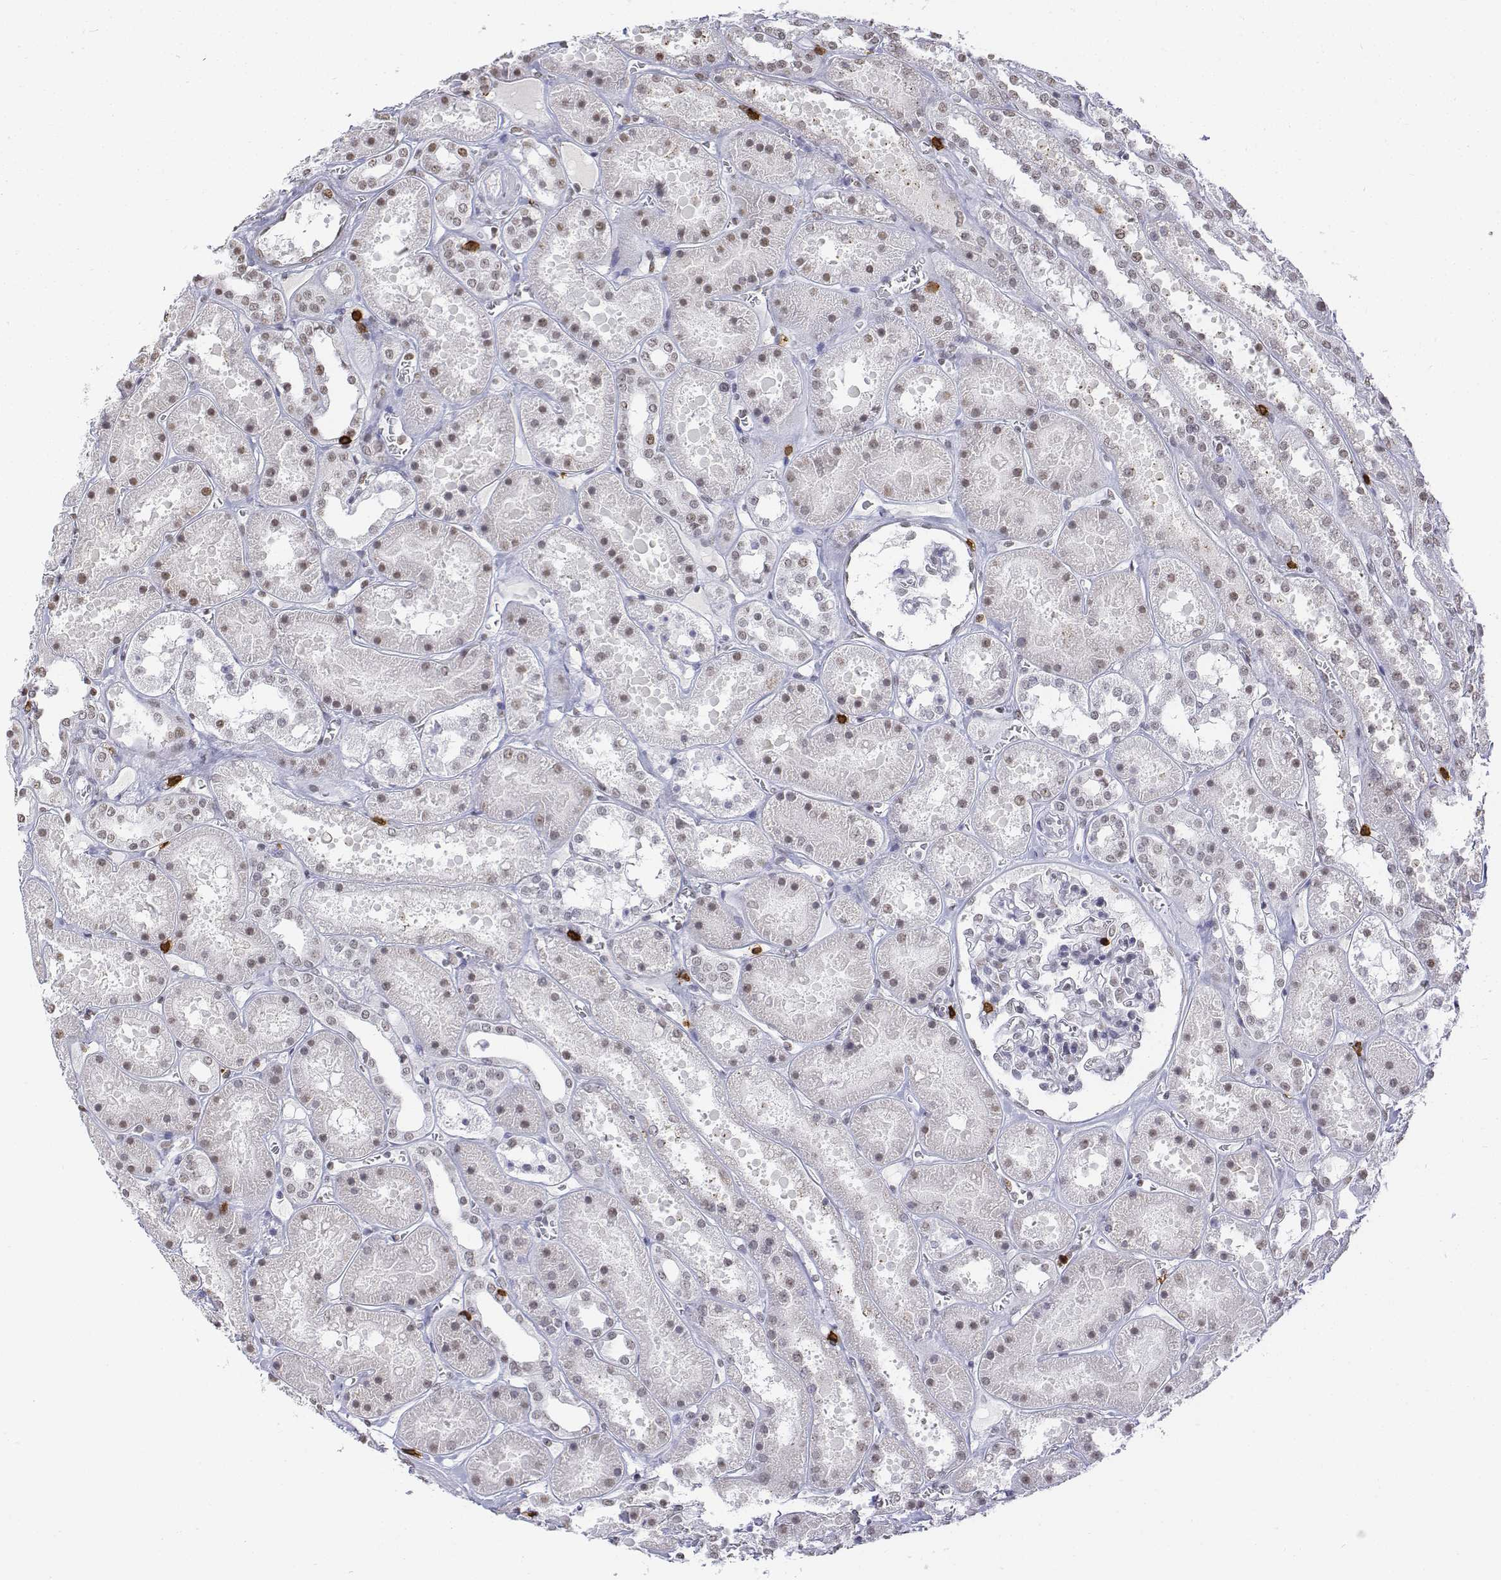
{"staining": {"intensity": "negative", "quantity": "none", "location": "none"}, "tissue": "kidney", "cell_type": "Cells in glomeruli", "image_type": "normal", "snomed": [{"axis": "morphology", "description": "Normal tissue, NOS"}, {"axis": "topography", "description": "Kidney"}], "caption": "Cells in glomeruli show no significant protein staining in benign kidney.", "gene": "CD3E", "patient": {"sex": "female", "age": 41}}